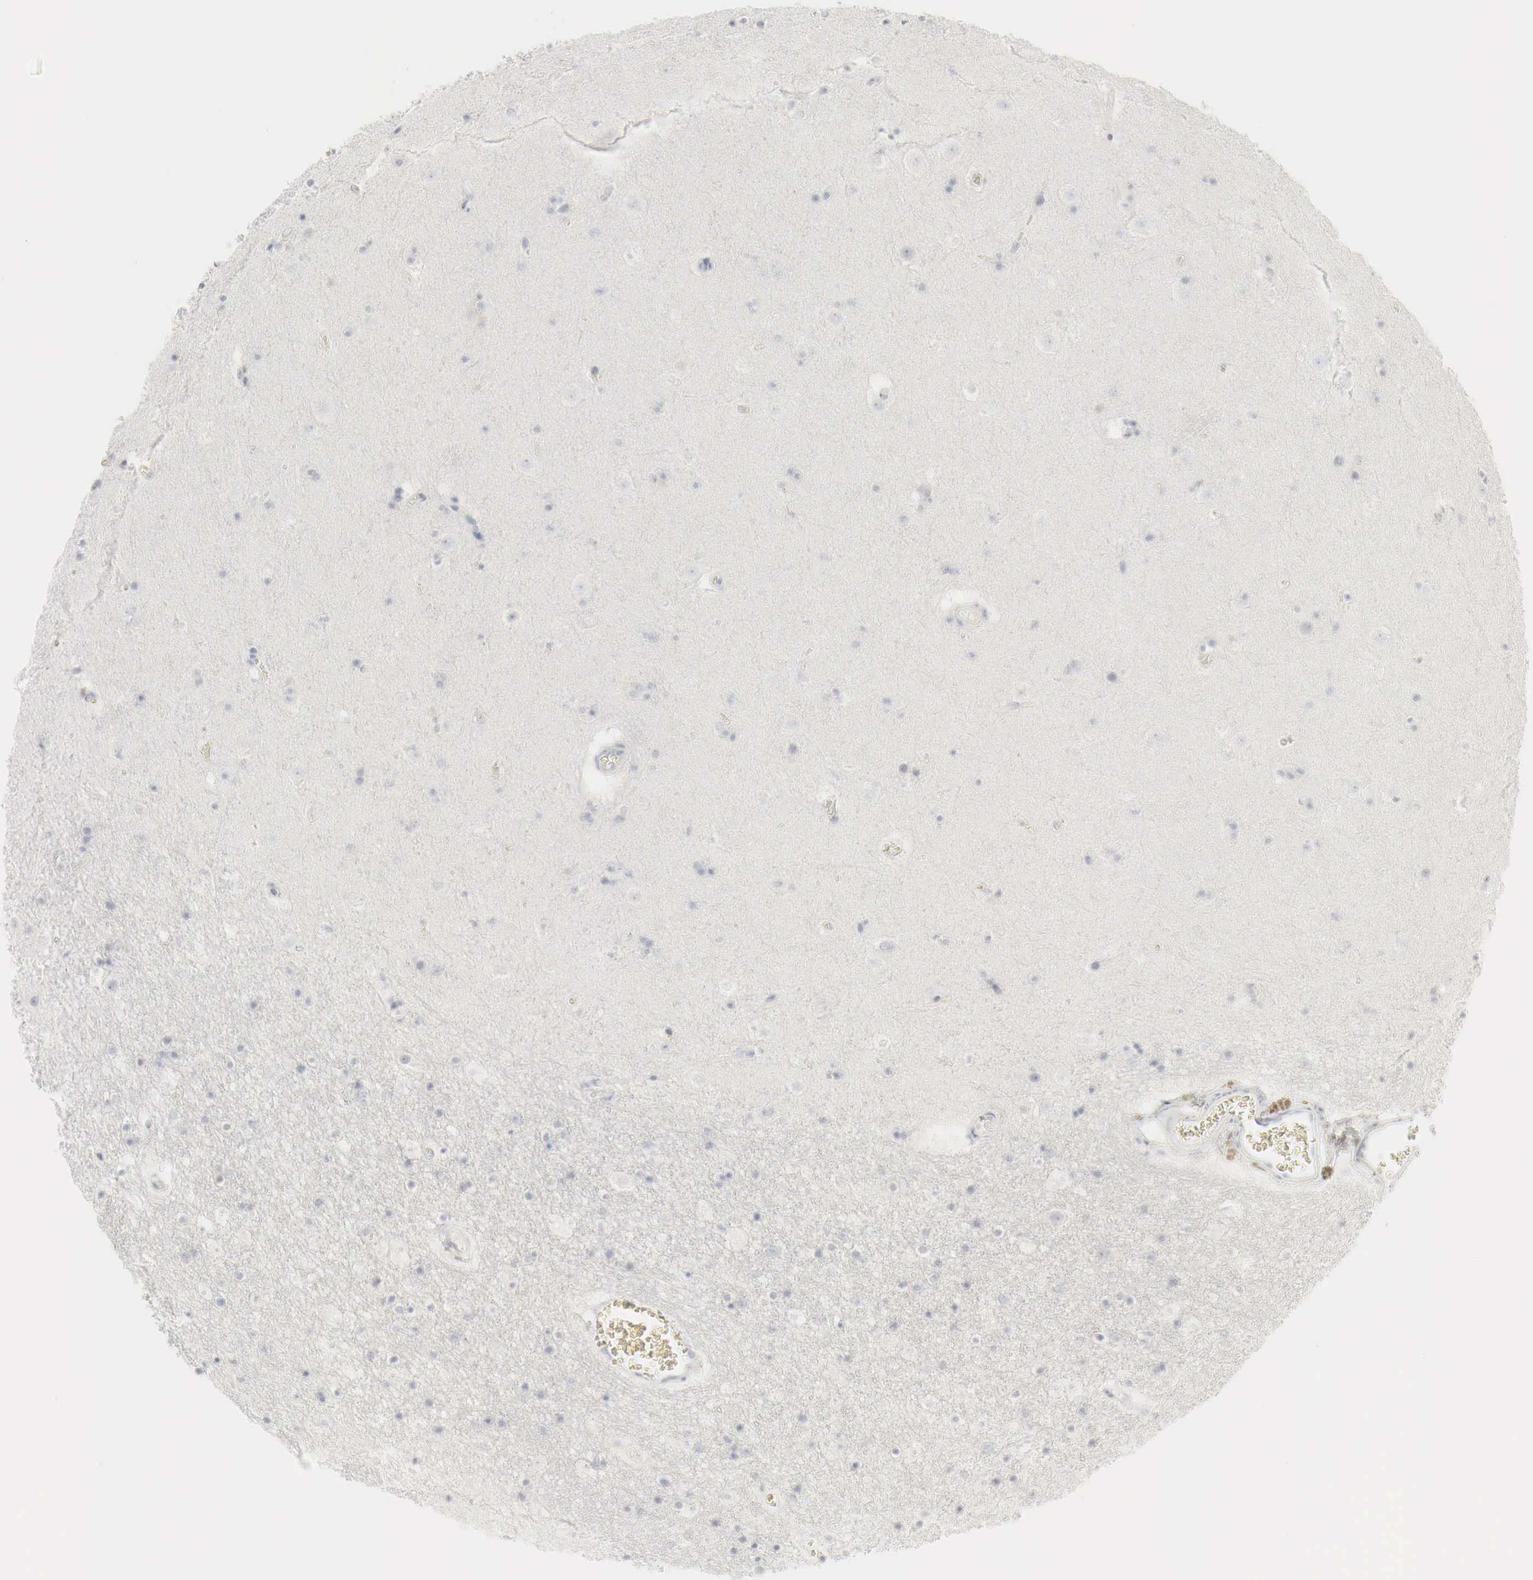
{"staining": {"intensity": "negative", "quantity": "none", "location": "none"}, "tissue": "caudate", "cell_type": "Glial cells", "image_type": "normal", "snomed": [{"axis": "morphology", "description": "Normal tissue, NOS"}, {"axis": "topography", "description": "Lateral ventricle wall"}], "caption": "Immunohistochemical staining of normal caudate reveals no significant expression in glial cells. (DAB immunohistochemistry, high magnification).", "gene": "TP63", "patient": {"sex": "male", "age": 45}}